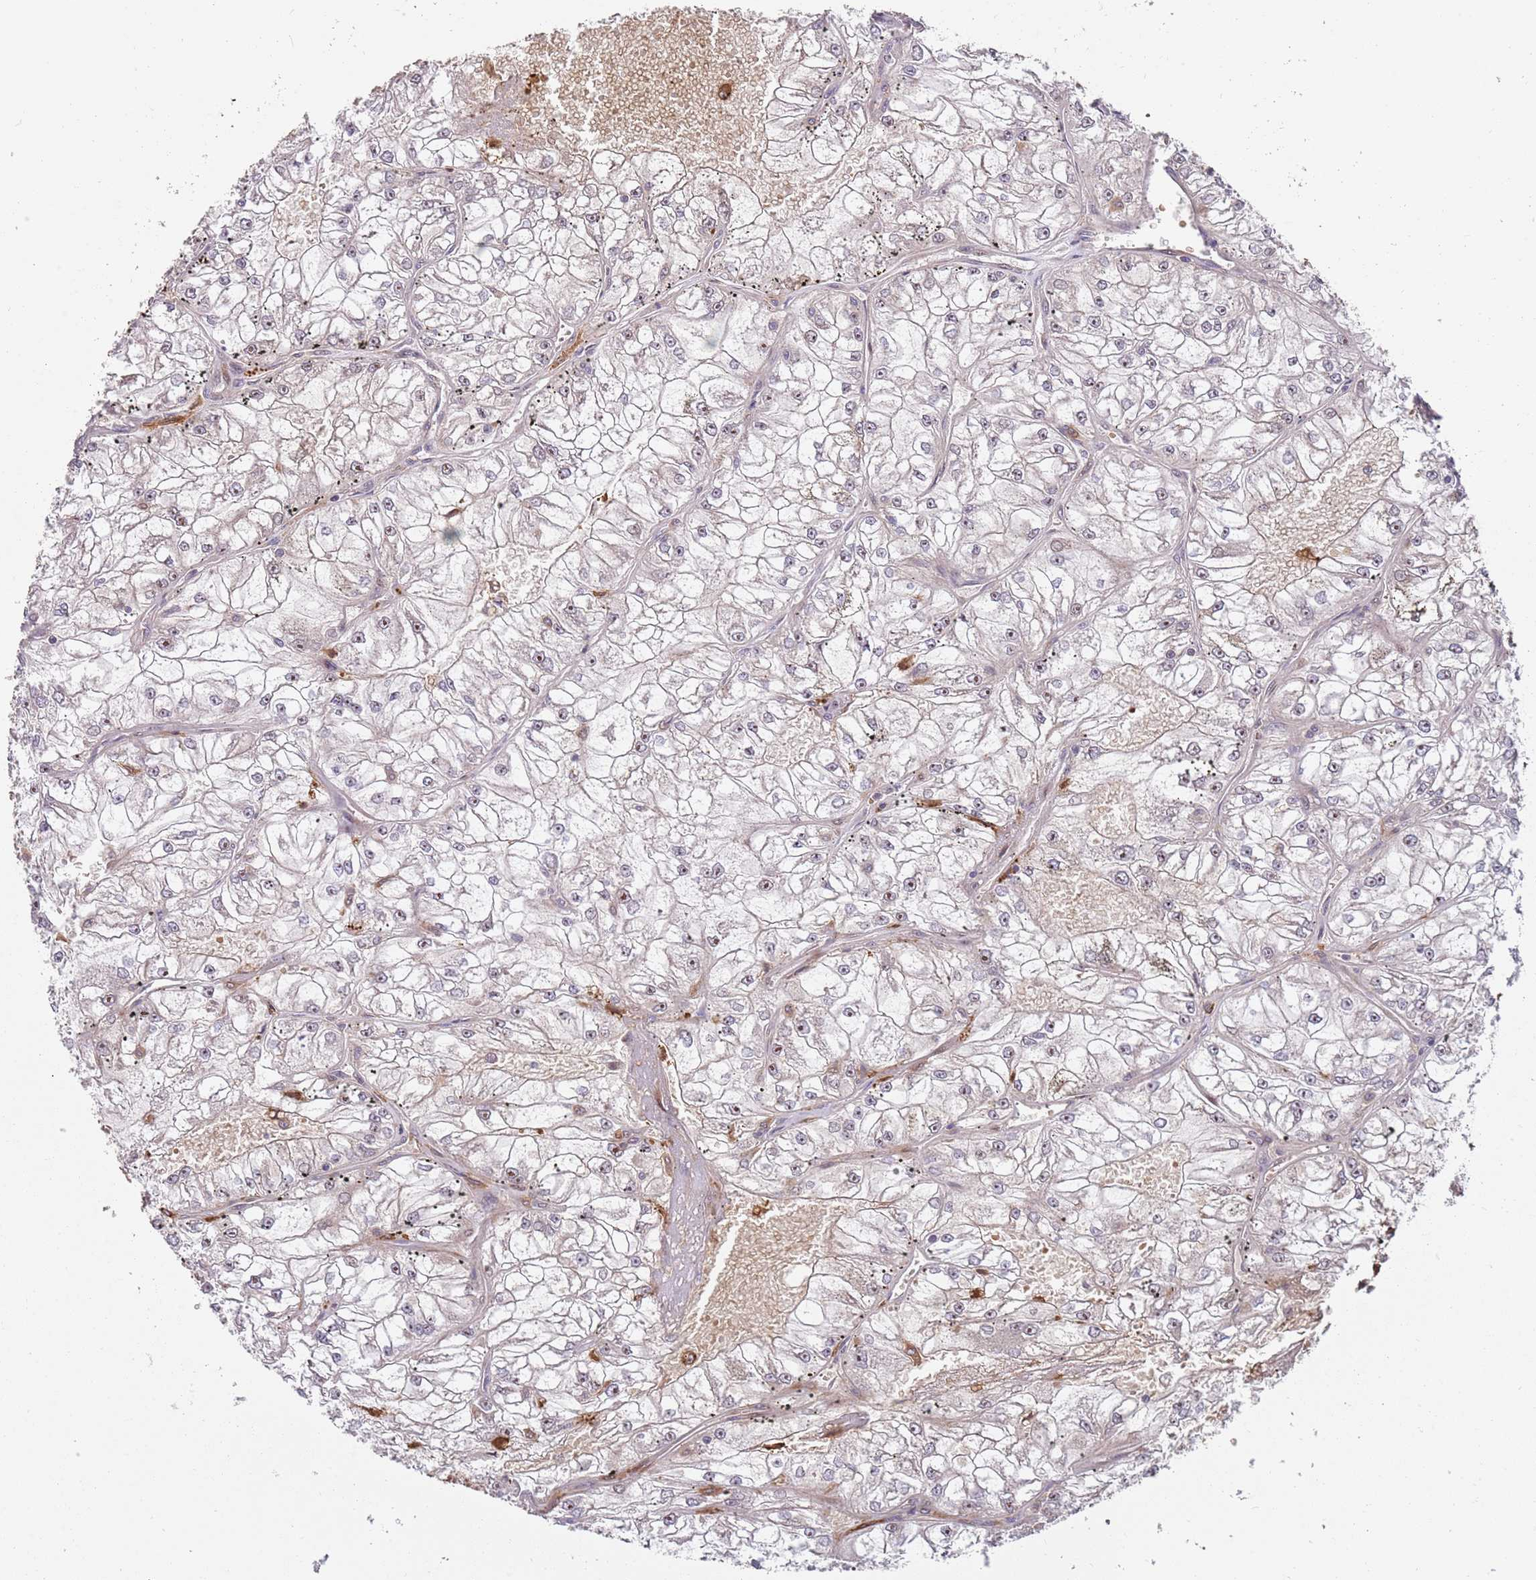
{"staining": {"intensity": "moderate", "quantity": "25%-75%", "location": "nuclear"}, "tissue": "renal cancer", "cell_type": "Tumor cells", "image_type": "cancer", "snomed": [{"axis": "morphology", "description": "Adenocarcinoma, NOS"}, {"axis": "topography", "description": "Kidney"}], "caption": "Moderate nuclear expression is identified in approximately 25%-75% of tumor cells in renal cancer (adenocarcinoma). Nuclei are stained in blue.", "gene": "GGA1", "patient": {"sex": "female", "age": 72}}